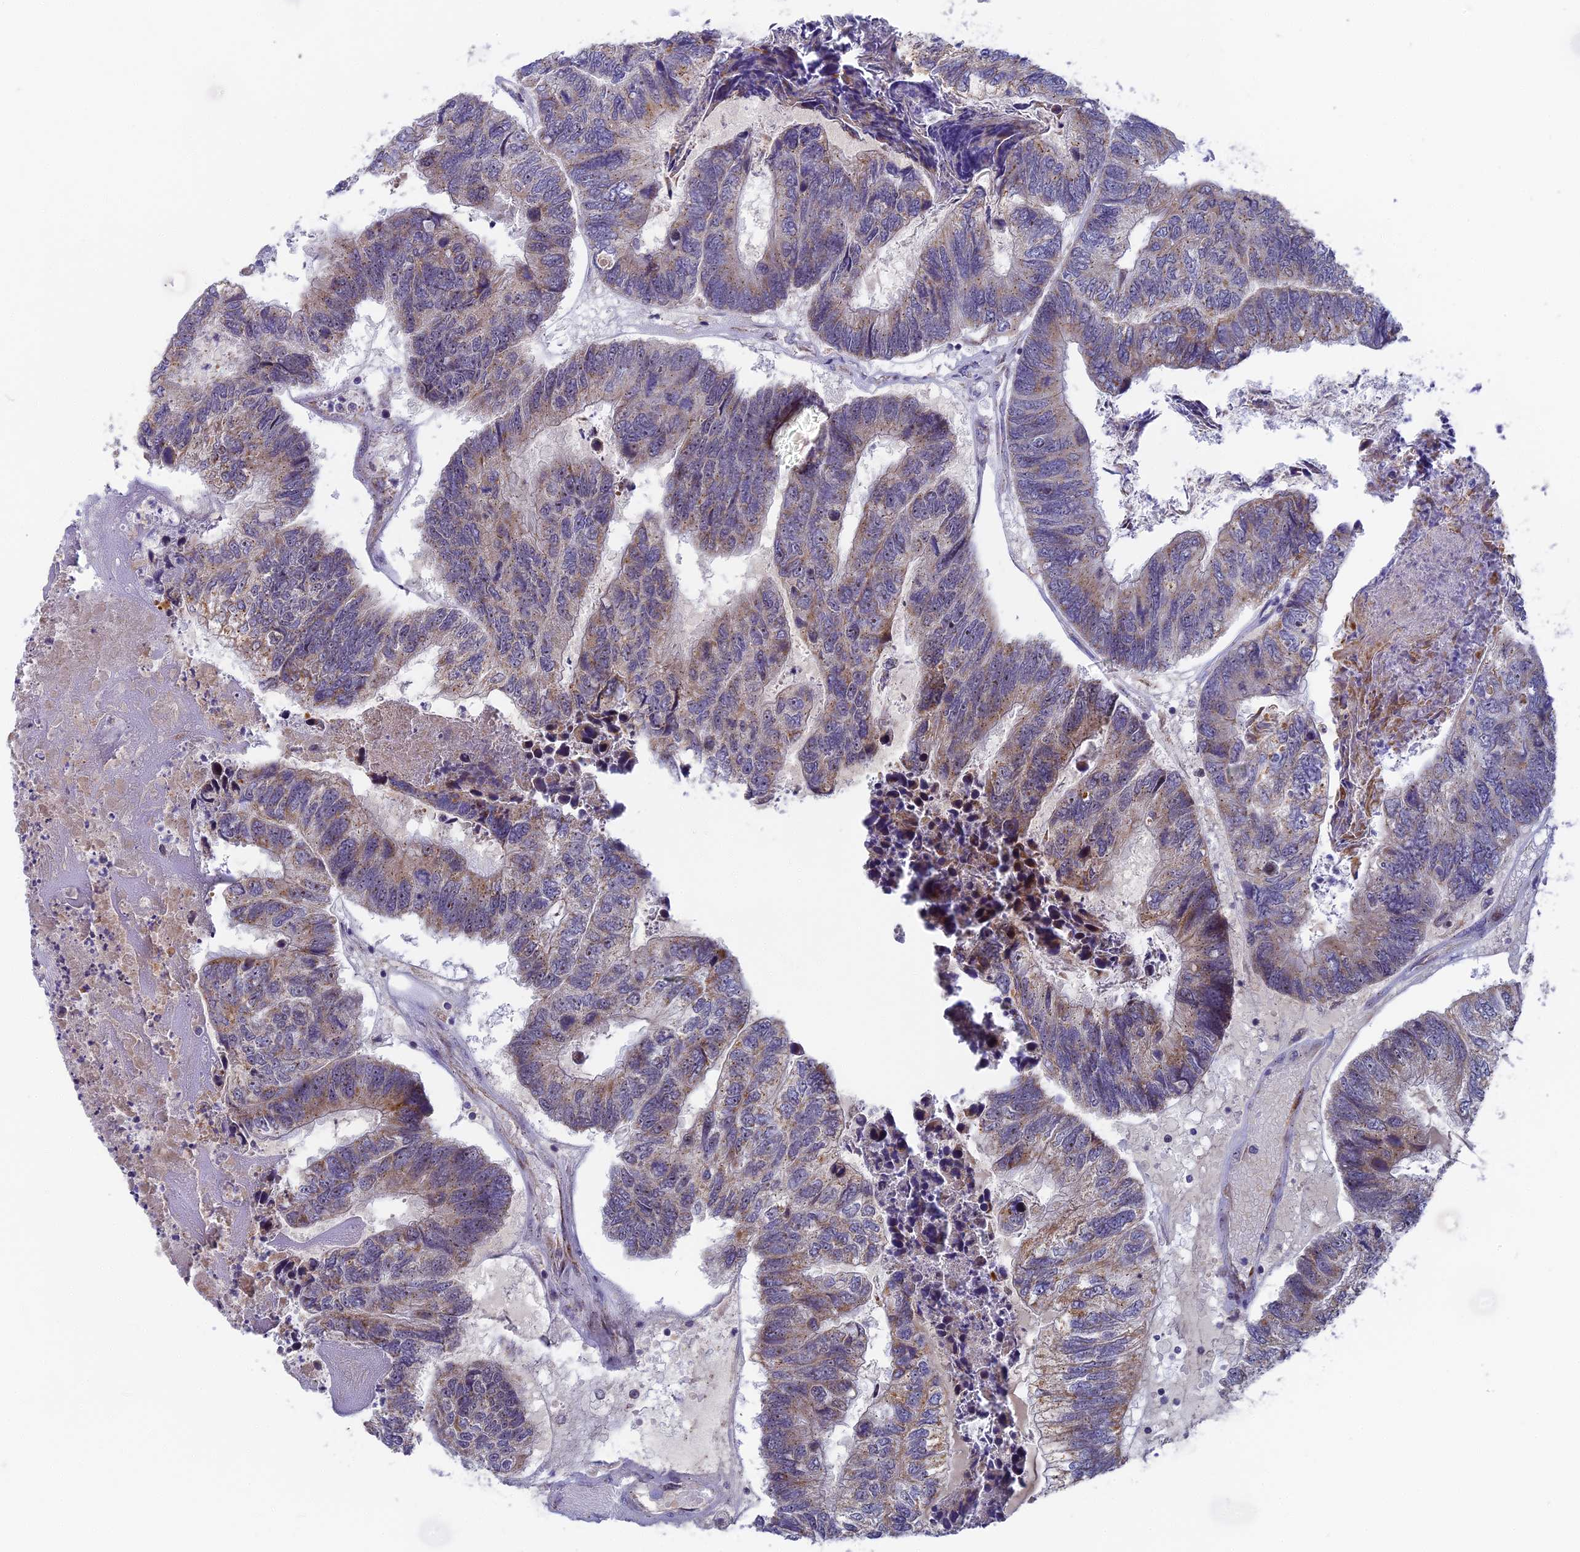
{"staining": {"intensity": "moderate", "quantity": "25%-75%", "location": "cytoplasmic/membranous"}, "tissue": "colorectal cancer", "cell_type": "Tumor cells", "image_type": "cancer", "snomed": [{"axis": "morphology", "description": "Adenocarcinoma, NOS"}, {"axis": "topography", "description": "Colon"}], "caption": "Immunohistochemical staining of adenocarcinoma (colorectal) shows medium levels of moderate cytoplasmic/membranous expression in about 25%-75% of tumor cells.", "gene": "DTWD1", "patient": {"sex": "female", "age": 67}}